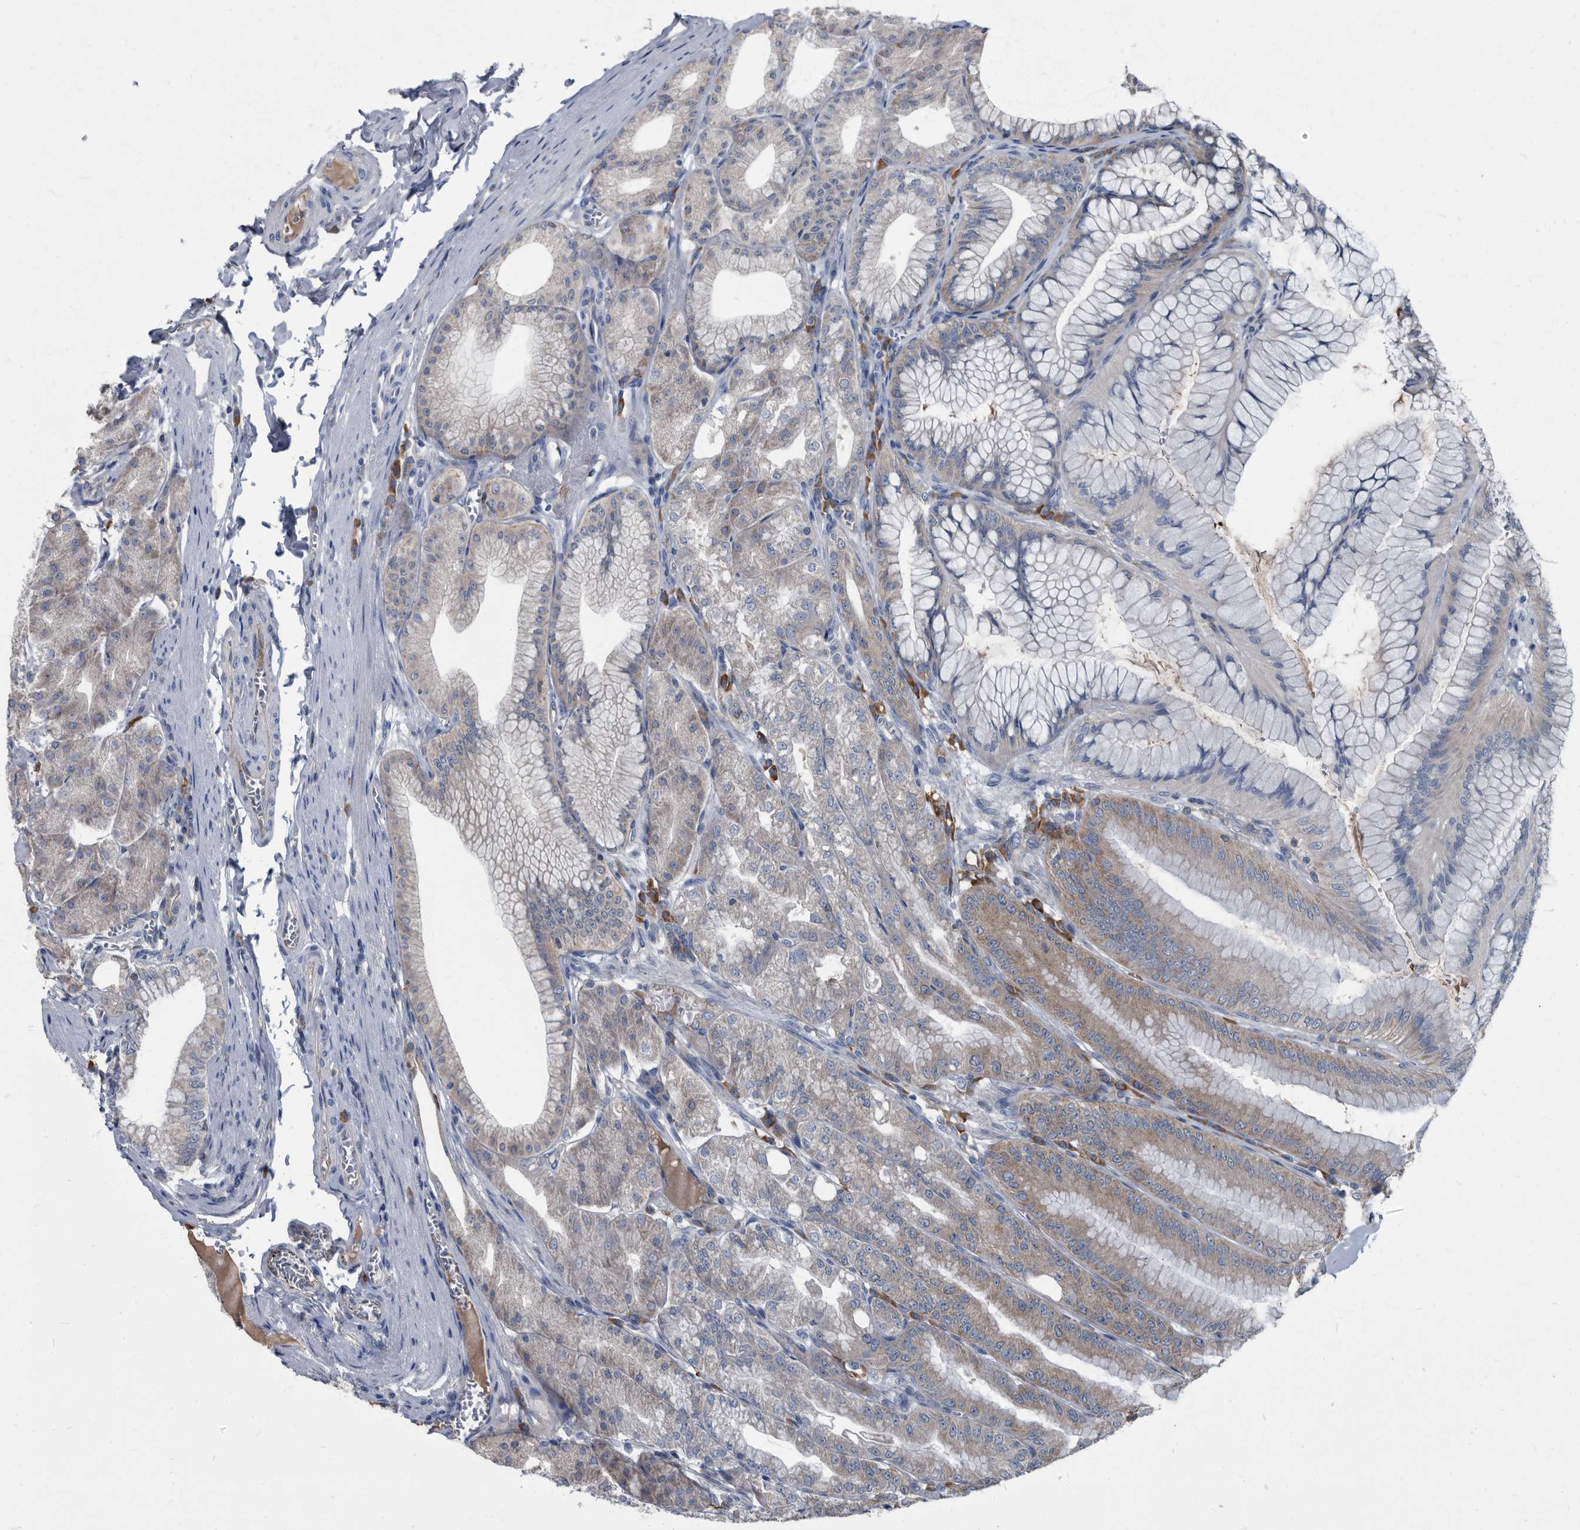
{"staining": {"intensity": "weak", "quantity": "25%-75%", "location": "cytoplasmic/membranous"}, "tissue": "stomach", "cell_type": "Glandular cells", "image_type": "normal", "snomed": [{"axis": "morphology", "description": "Normal tissue, NOS"}, {"axis": "topography", "description": "Stomach, lower"}], "caption": "Stomach stained with DAB (3,3'-diaminobenzidine) immunohistochemistry shows low levels of weak cytoplasmic/membranous positivity in about 25%-75% of glandular cells. (DAB IHC, brown staining for protein, blue staining for nuclei).", "gene": "CDV3", "patient": {"sex": "male", "age": 71}}